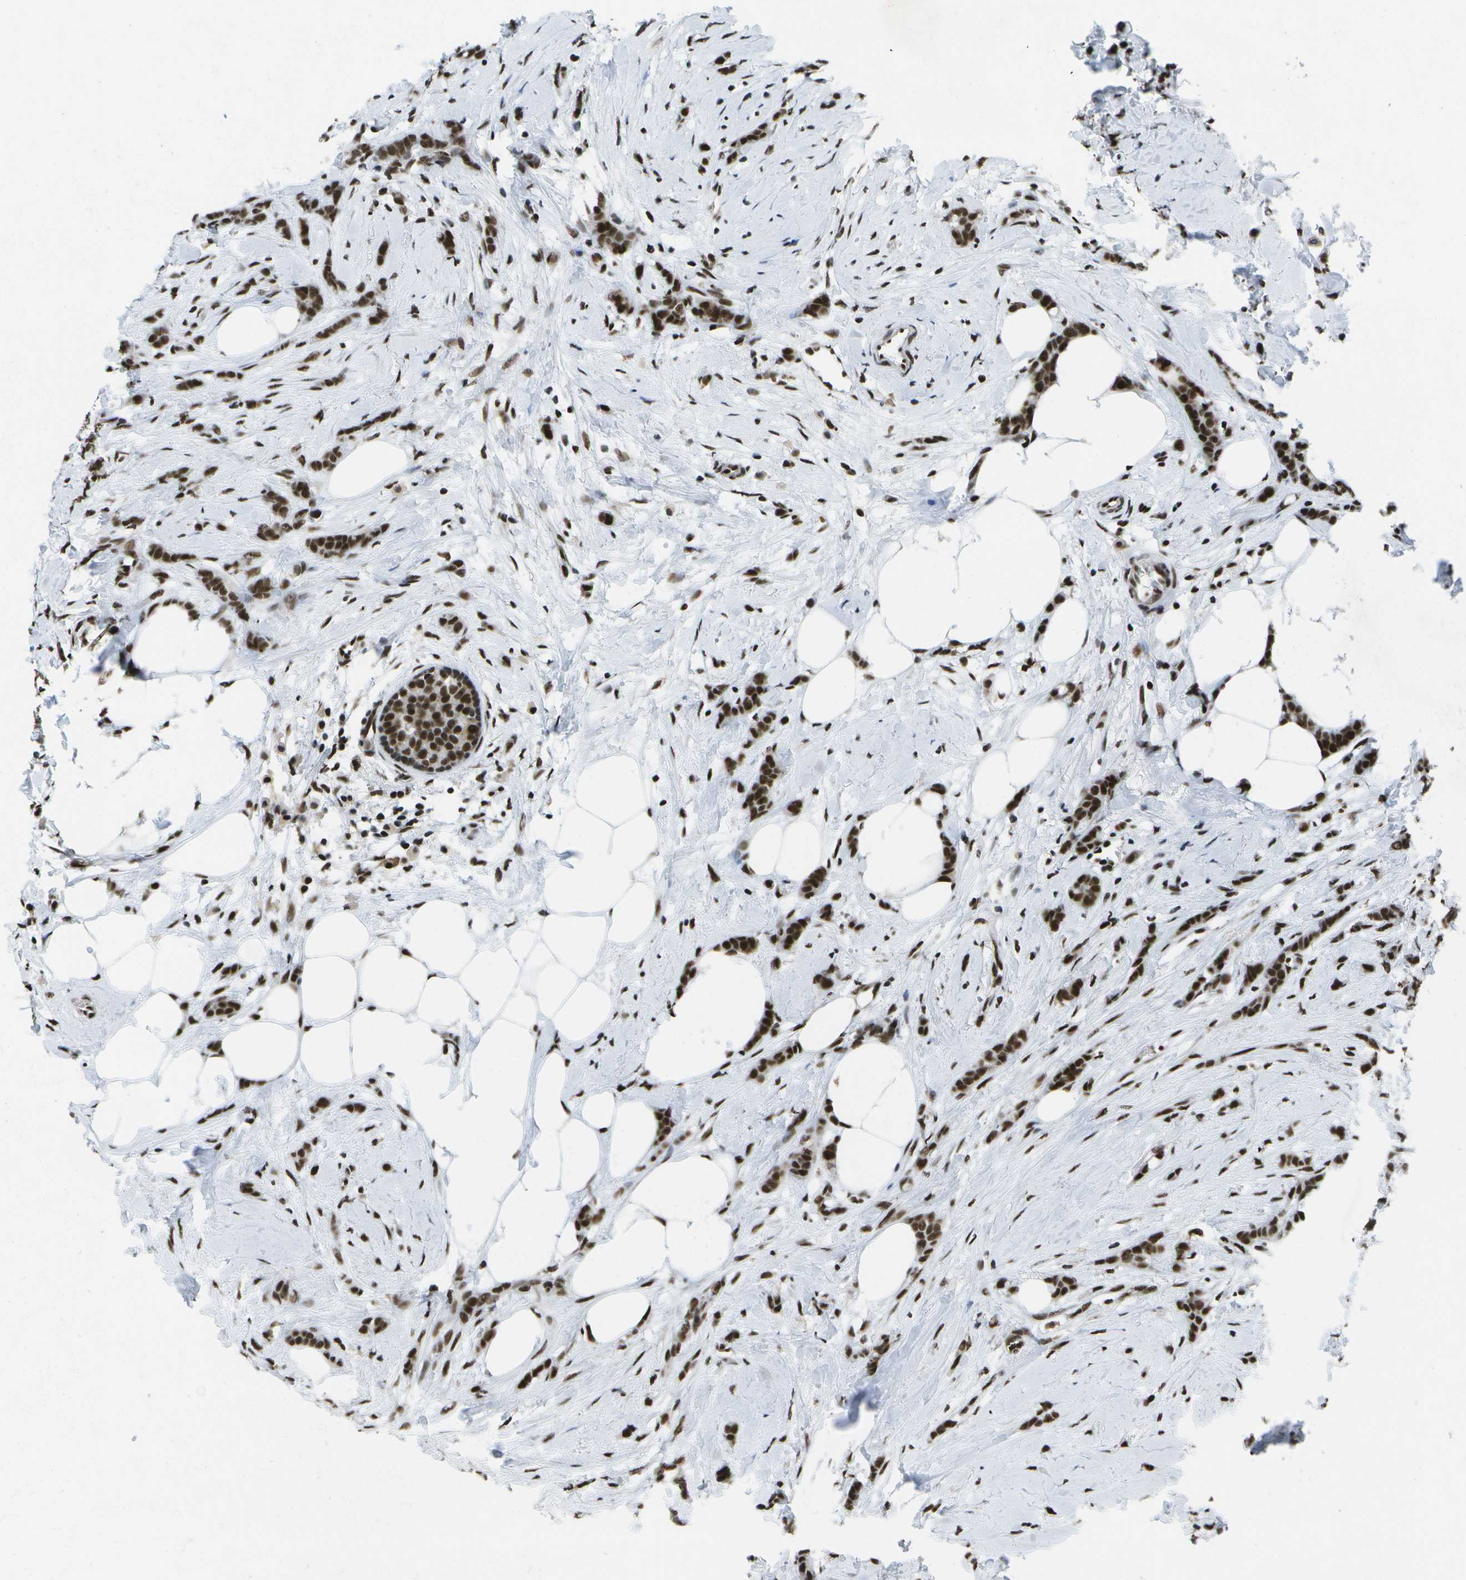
{"staining": {"intensity": "strong", "quantity": ">75%", "location": "nuclear"}, "tissue": "breast cancer", "cell_type": "Tumor cells", "image_type": "cancer", "snomed": [{"axis": "morphology", "description": "Lobular carcinoma, in situ"}, {"axis": "morphology", "description": "Lobular carcinoma"}, {"axis": "topography", "description": "Breast"}], "caption": "Immunohistochemistry staining of breast lobular carcinoma, which displays high levels of strong nuclear staining in approximately >75% of tumor cells indicating strong nuclear protein expression. The staining was performed using DAB (3,3'-diaminobenzidine) (brown) for protein detection and nuclei were counterstained in hematoxylin (blue).", "gene": "NSRP1", "patient": {"sex": "female", "age": 41}}